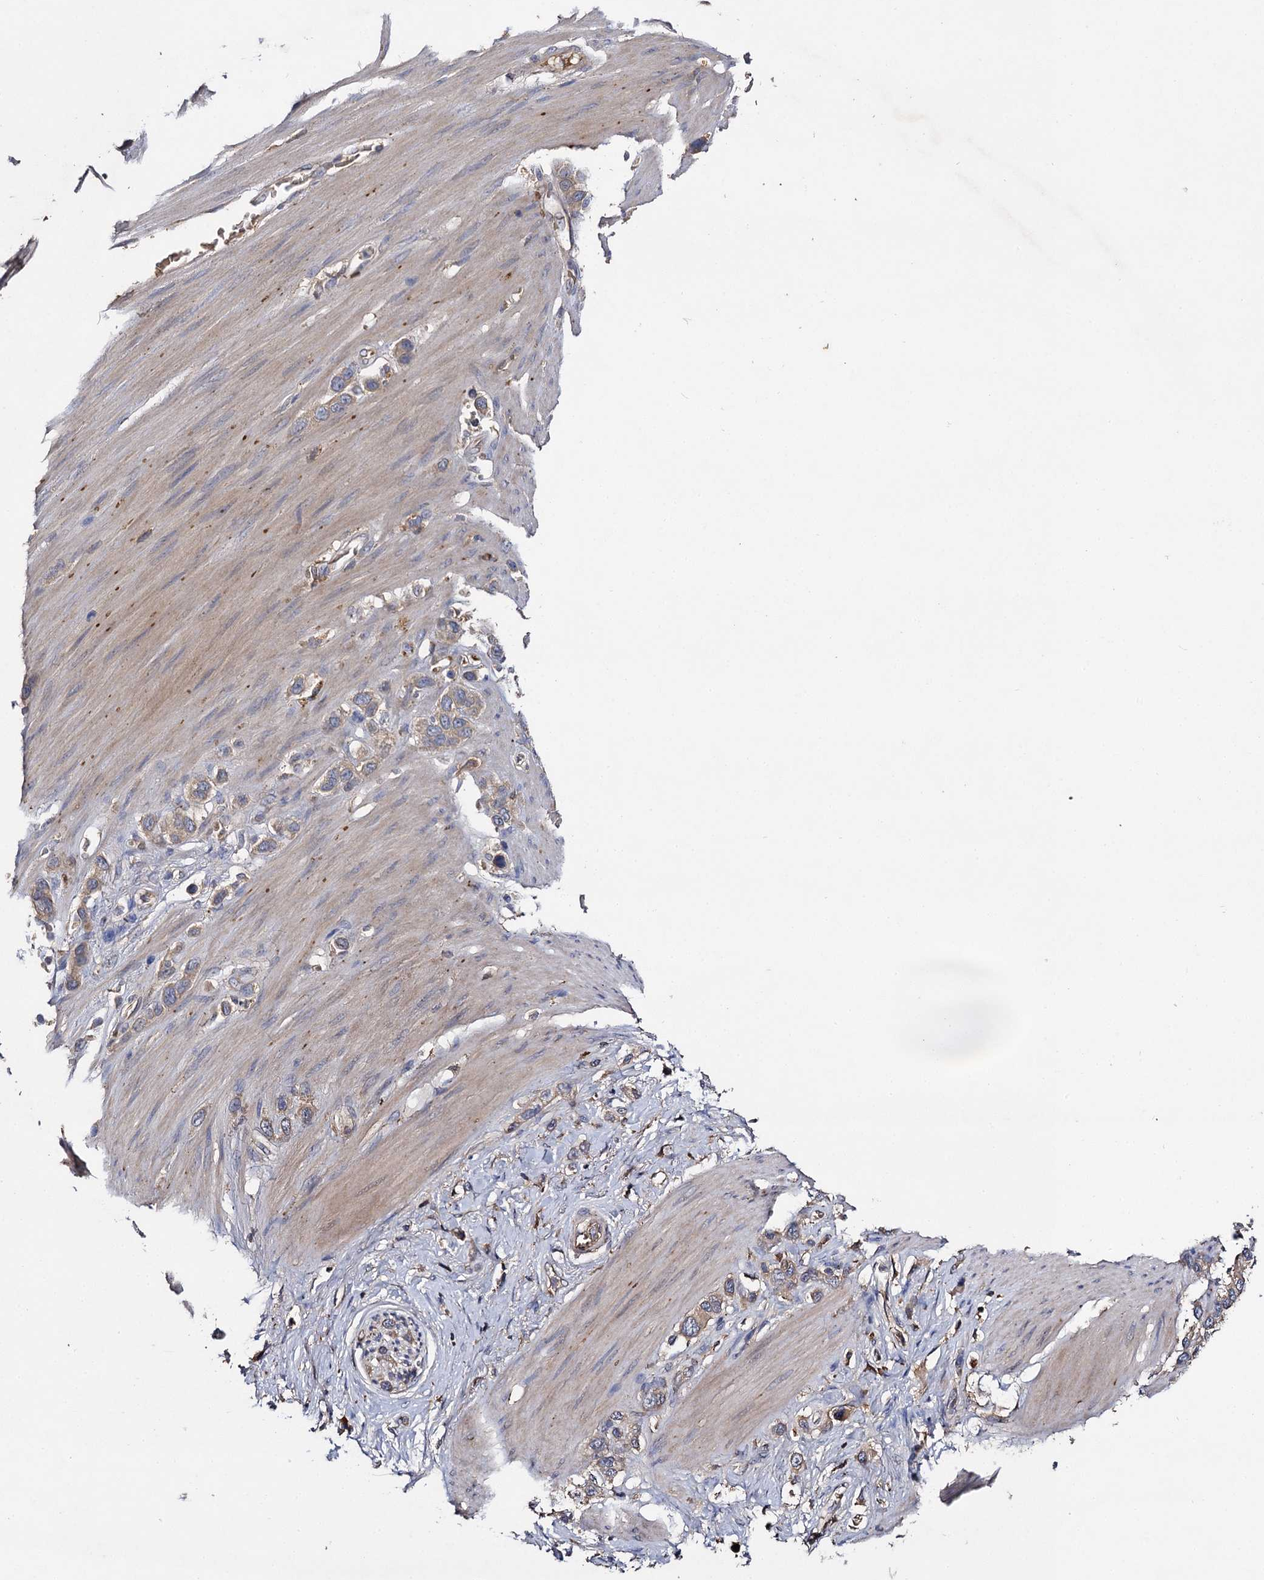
{"staining": {"intensity": "weak", "quantity": ">75%", "location": "cytoplasmic/membranous"}, "tissue": "stomach cancer", "cell_type": "Tumor cells", "image_type": "cancer", "snomed": [{"axis": "morphology", "description": "Adenocarcinoma, NOS"}, {"axis": "morphology", "description": "Adenocarcinoma, High grade"}, {"axis": "topography", "description": "Stomach, upper"}, {"axis": "topography", "description": "Stomach, lower"}], "caption": "A brown stain labels weak cytoplasmic/membranous positivity of a protein in adenocarcinoma (stomach) tumor cells. (brown staining indicates protein expression, while blue staining denotes nuclei).", "gene": "USP50", "patient": {"sex": "female", "age": 65}}